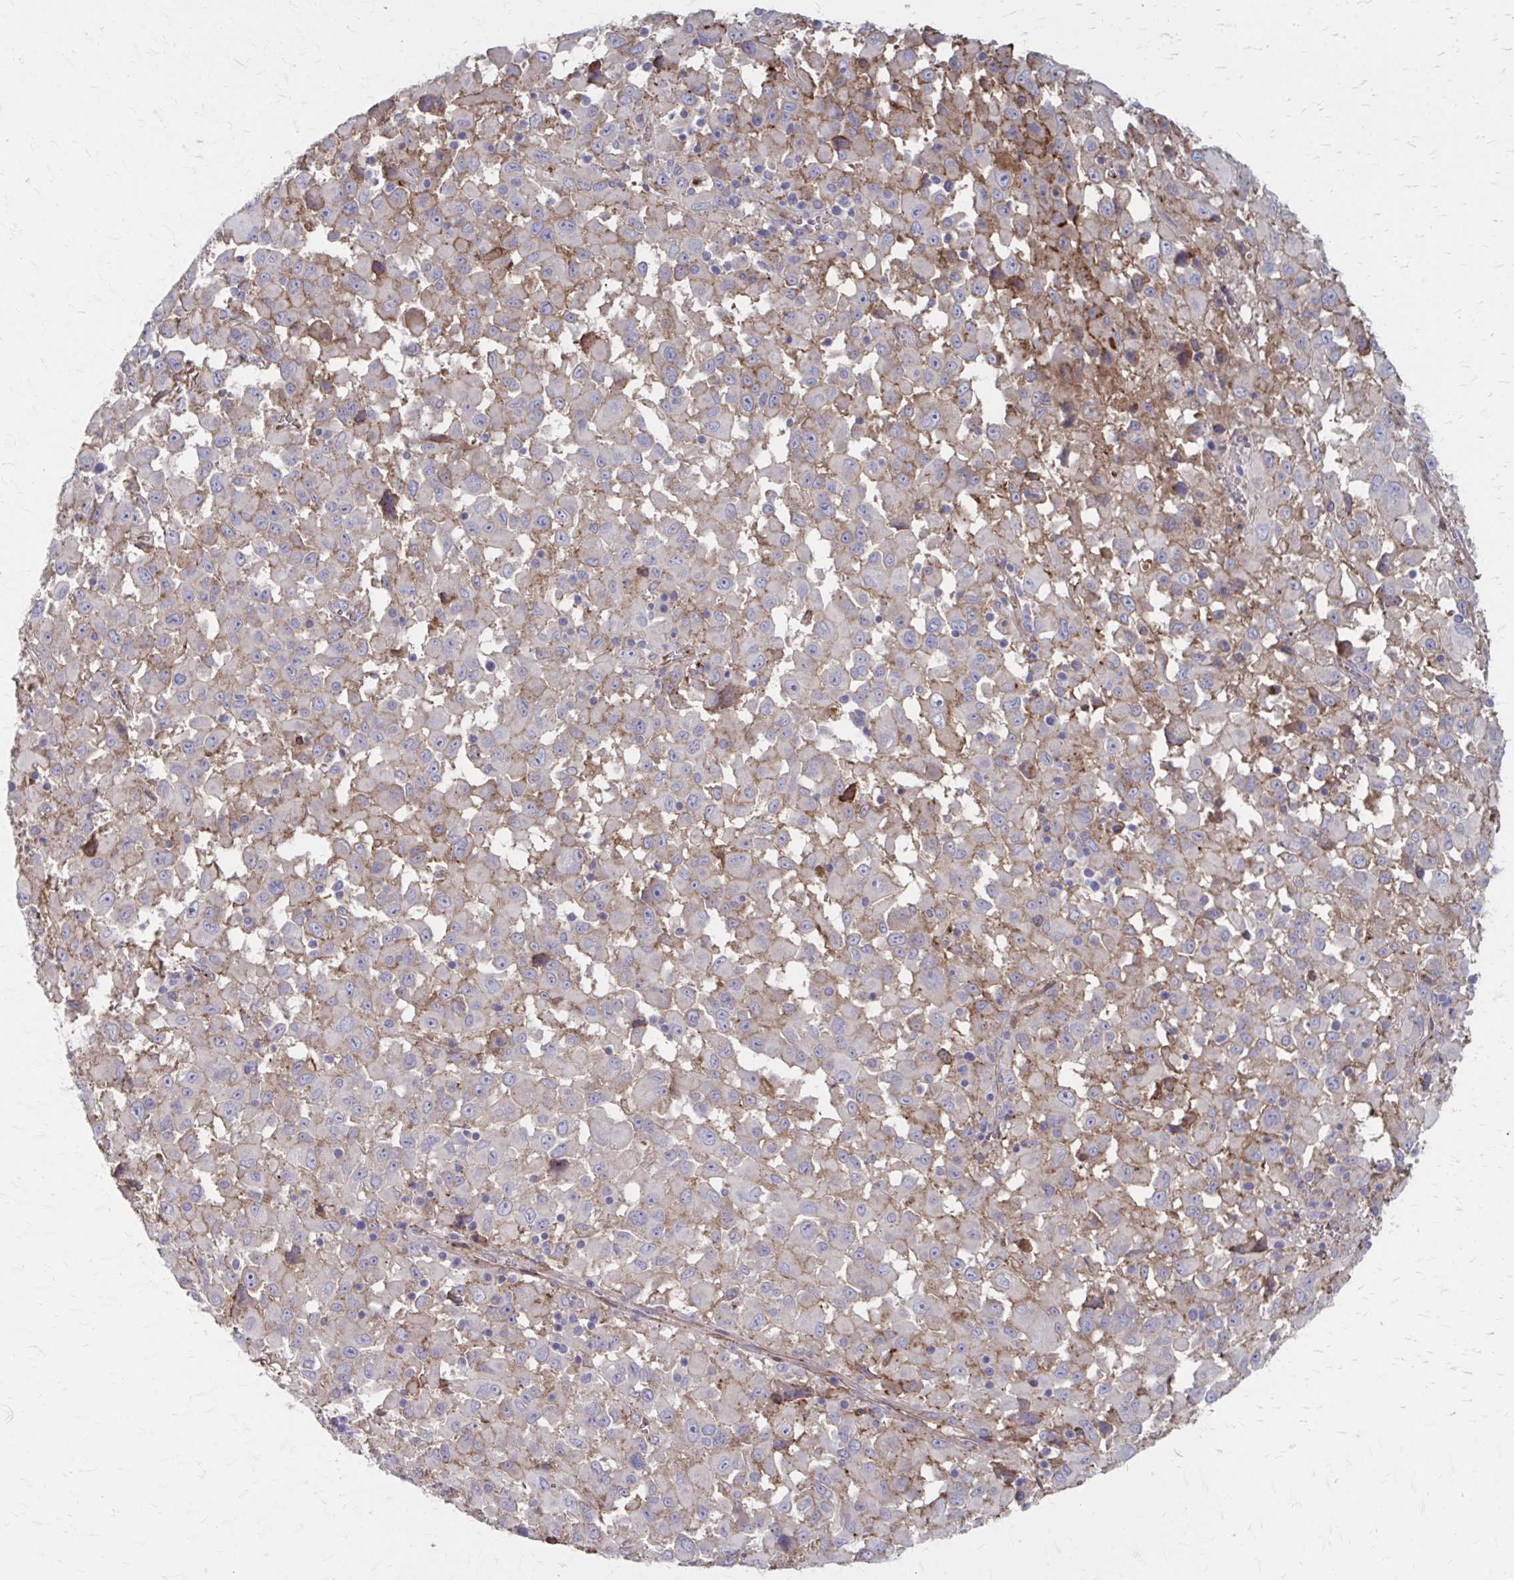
{"staining": {"intensity": "weak", "quantity": "<25%", "location": "cytoplasmic/membranous"}, "tissue": "melanoma", "cell_type": "Tumor cells", "image_type": "cancer", "snomed": [{"axis": "morphology", "description": "Malignant melanoma, Metastatic site"}, {"axis": "topography", "description": "Soft tissue"}], "caption": "Immunohistochemical staining of melanoma displays no significant expression in tumor cells.", "gene": "MMP14", "patient": {"sex": "male", "age": 50}}